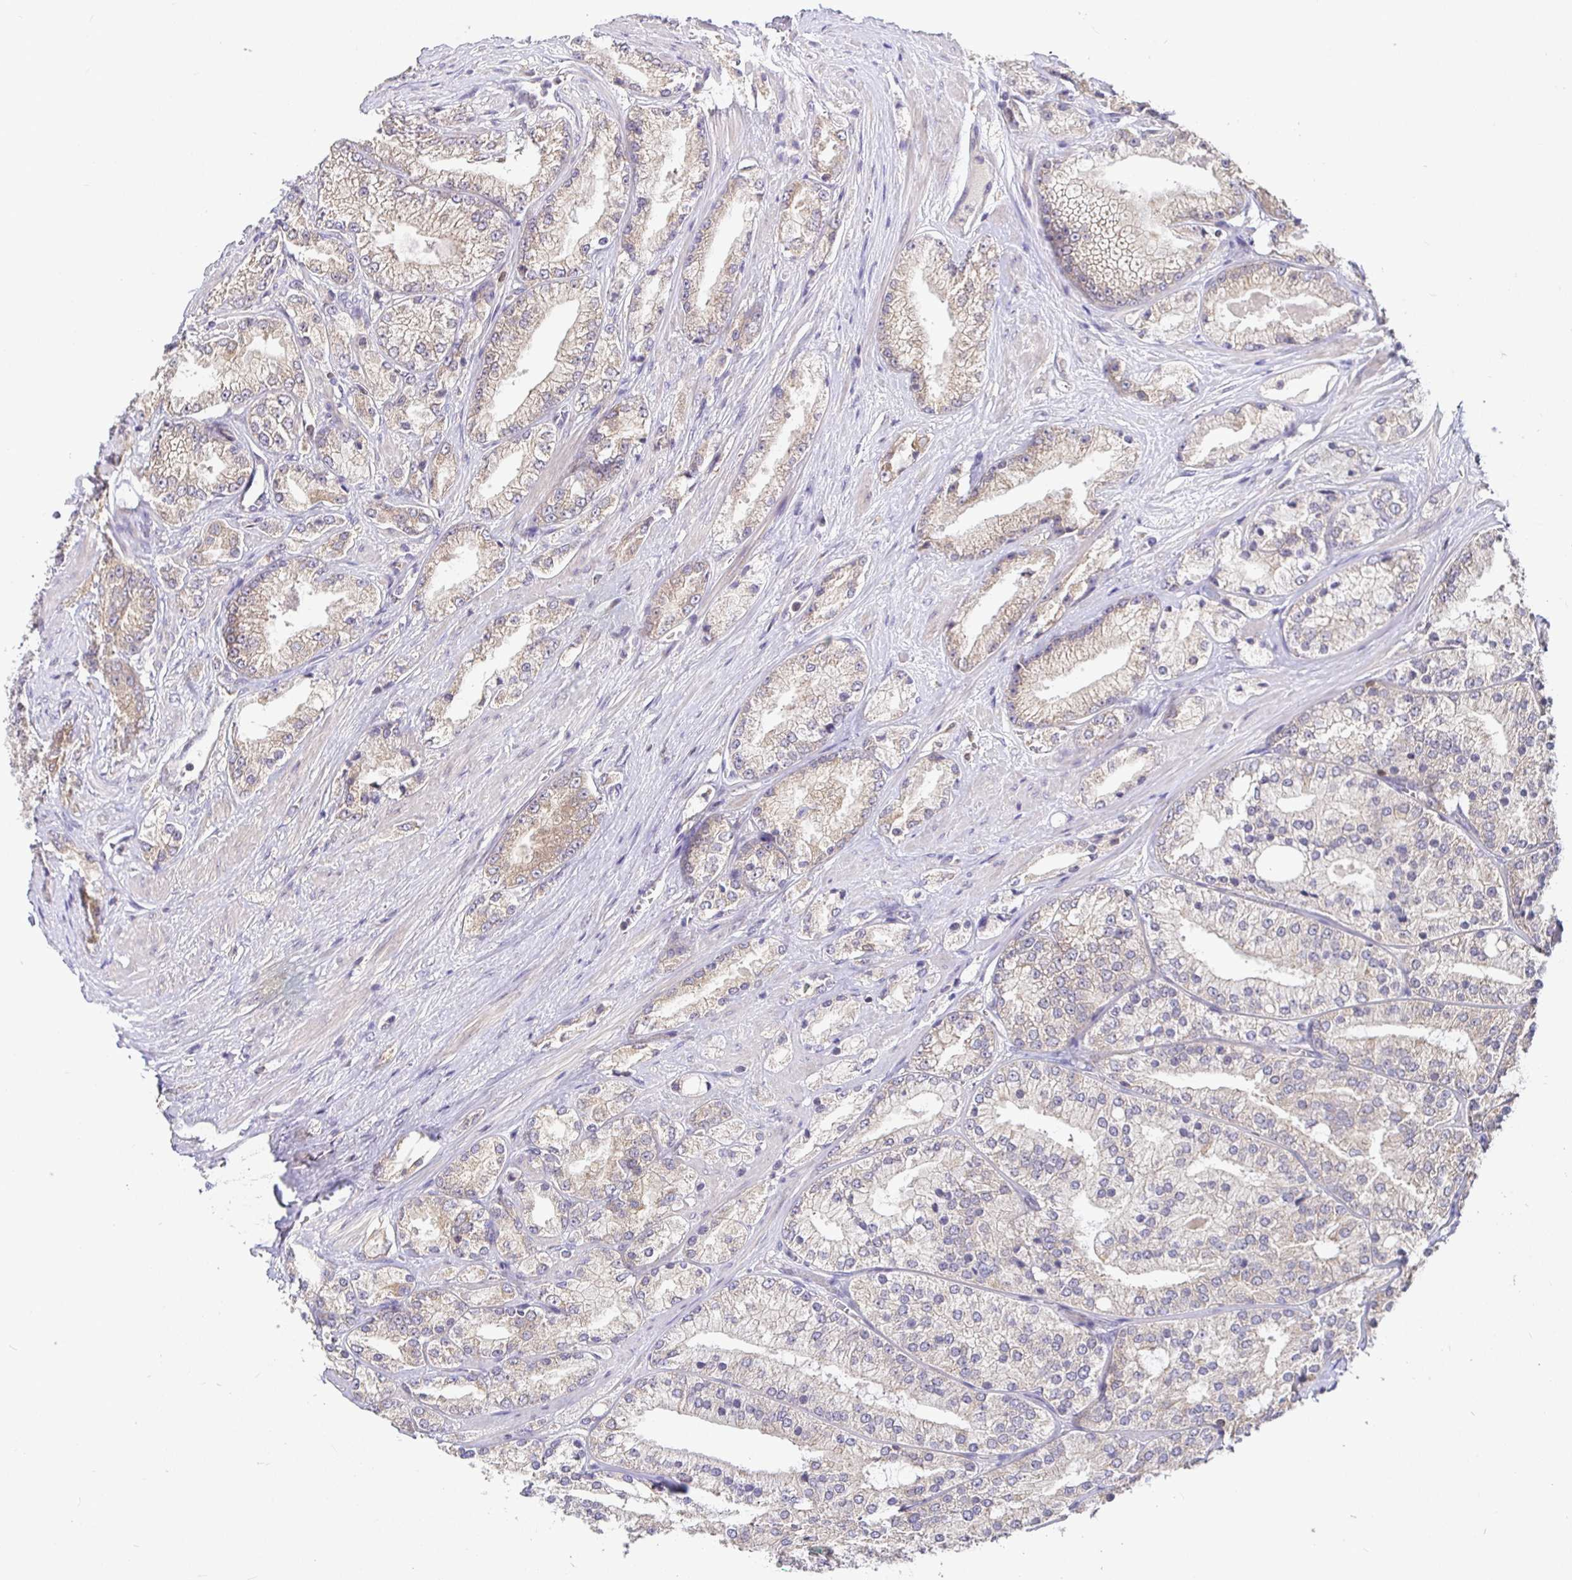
{"staining": {"intensity": "weak", "quantity": "<25%", "location": "cytoplasmic/membranous"}, "tissue": "prostate cancer", "cell_type": "Tumor cells", "image_type": "cancer", "snomed": [{"axis": "morphology", "description": "Adenocarcinoma, High grade"}, {"axis": "topography", "description": "Prostate"}], "caption": "Tumor cells show no significant protein staining in adenocarcinoma (high-grade) (prostate).", "gene": "SATB1", "patient": {"sex": "male", "age": 68}}